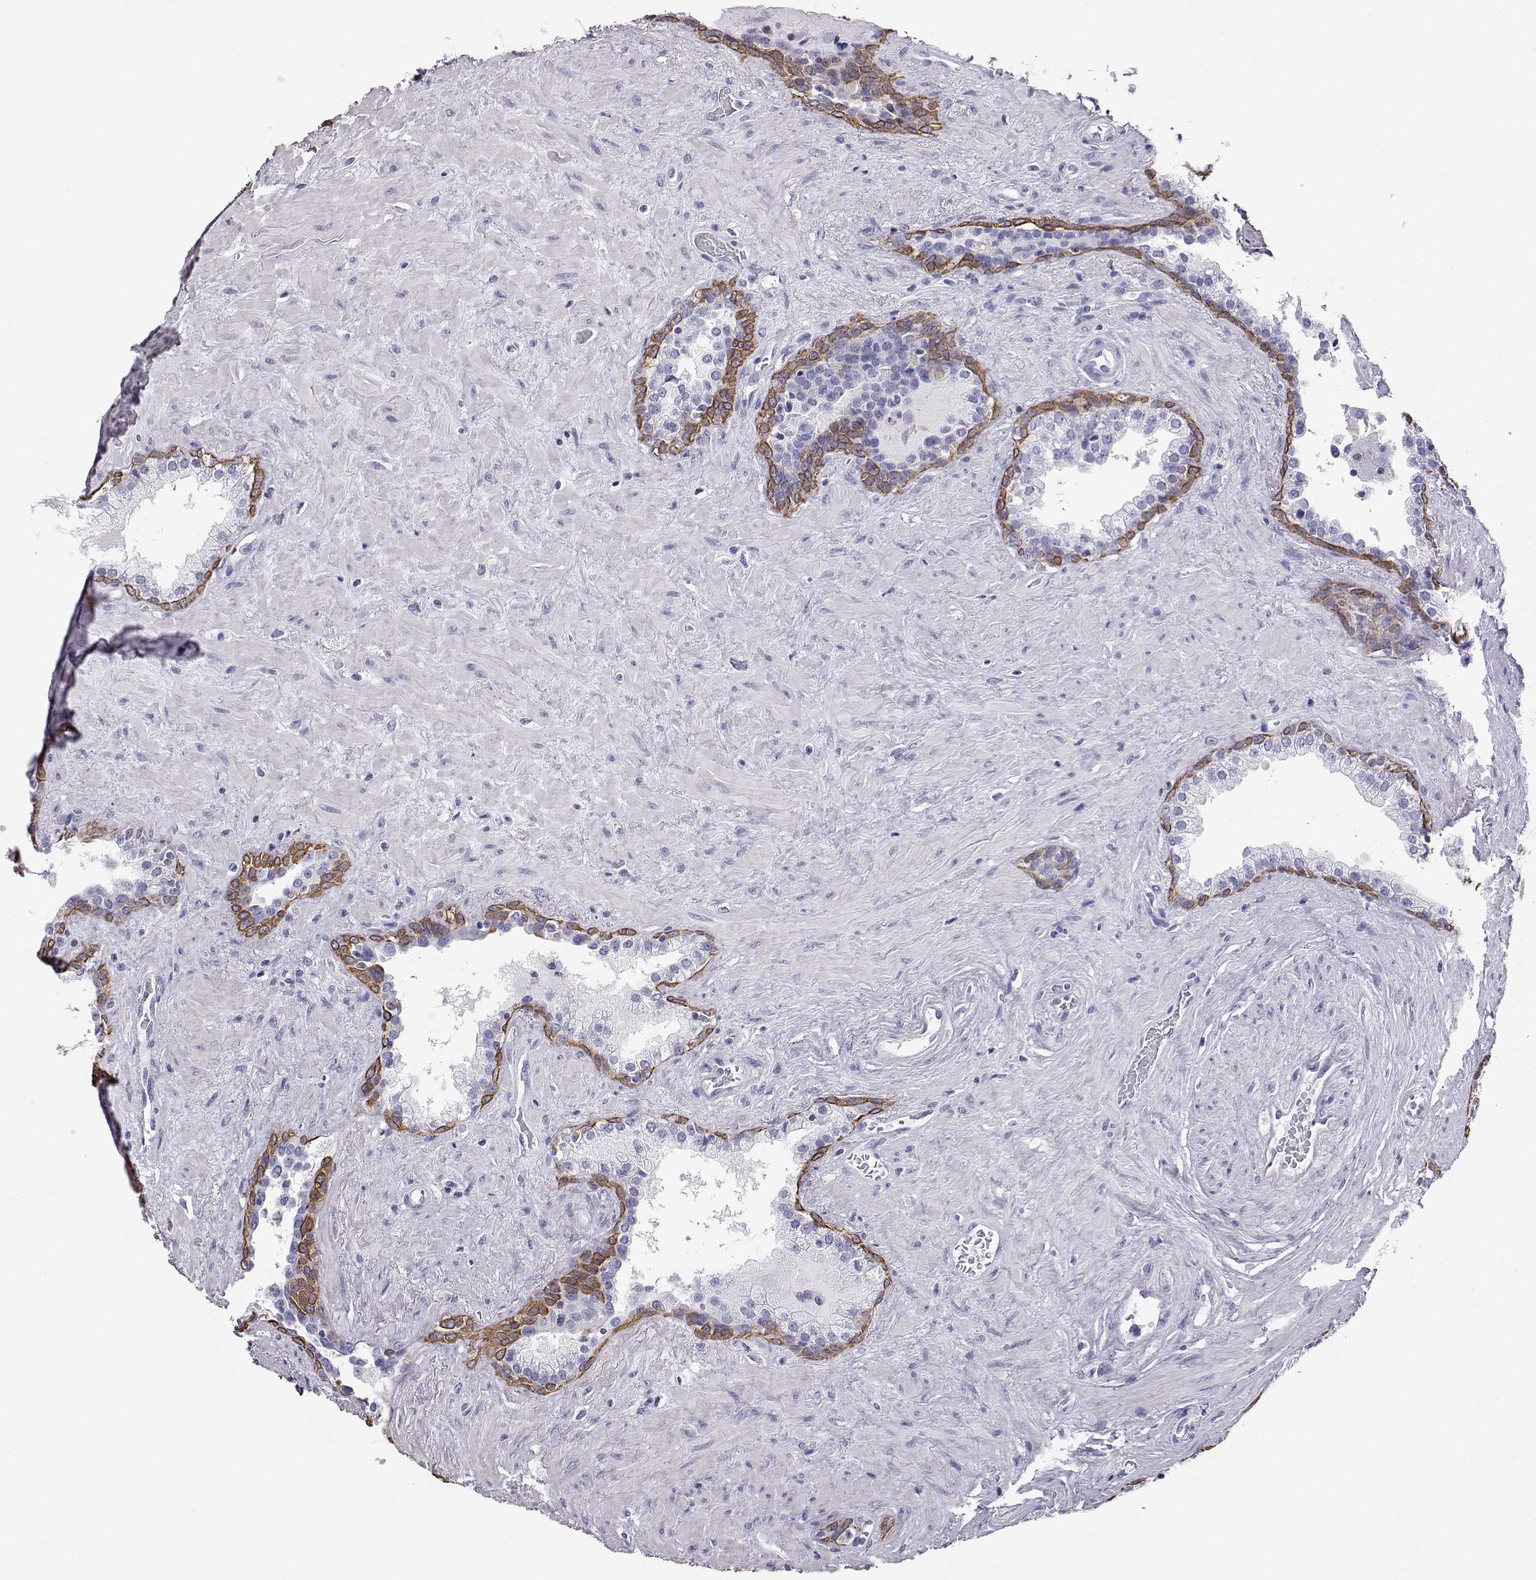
{"staining": {"intensity": "moderate", "quantity": "<25%", "location": "cytoplasmic/membranous,nuclear"}, "tissue": "prostate", "cell_type": "Glandular cells", "image_type": "normal", "snomed": [{"axis": "morphology", "description": "Normal tissue, NOS"}, {"axis": "topography", "description": "Prostate"}], "caption": "Immunohistochemical staining of benign prostate demonstrates low levels of moderate cytoplasmic/membranous,nuclear positivity in about <25% of glandular cells. (Brightfield microscopy of DAB IHC at high magnification).", "gene": "AKR1B1", "patient": {"sex": "male", "age": 63}}